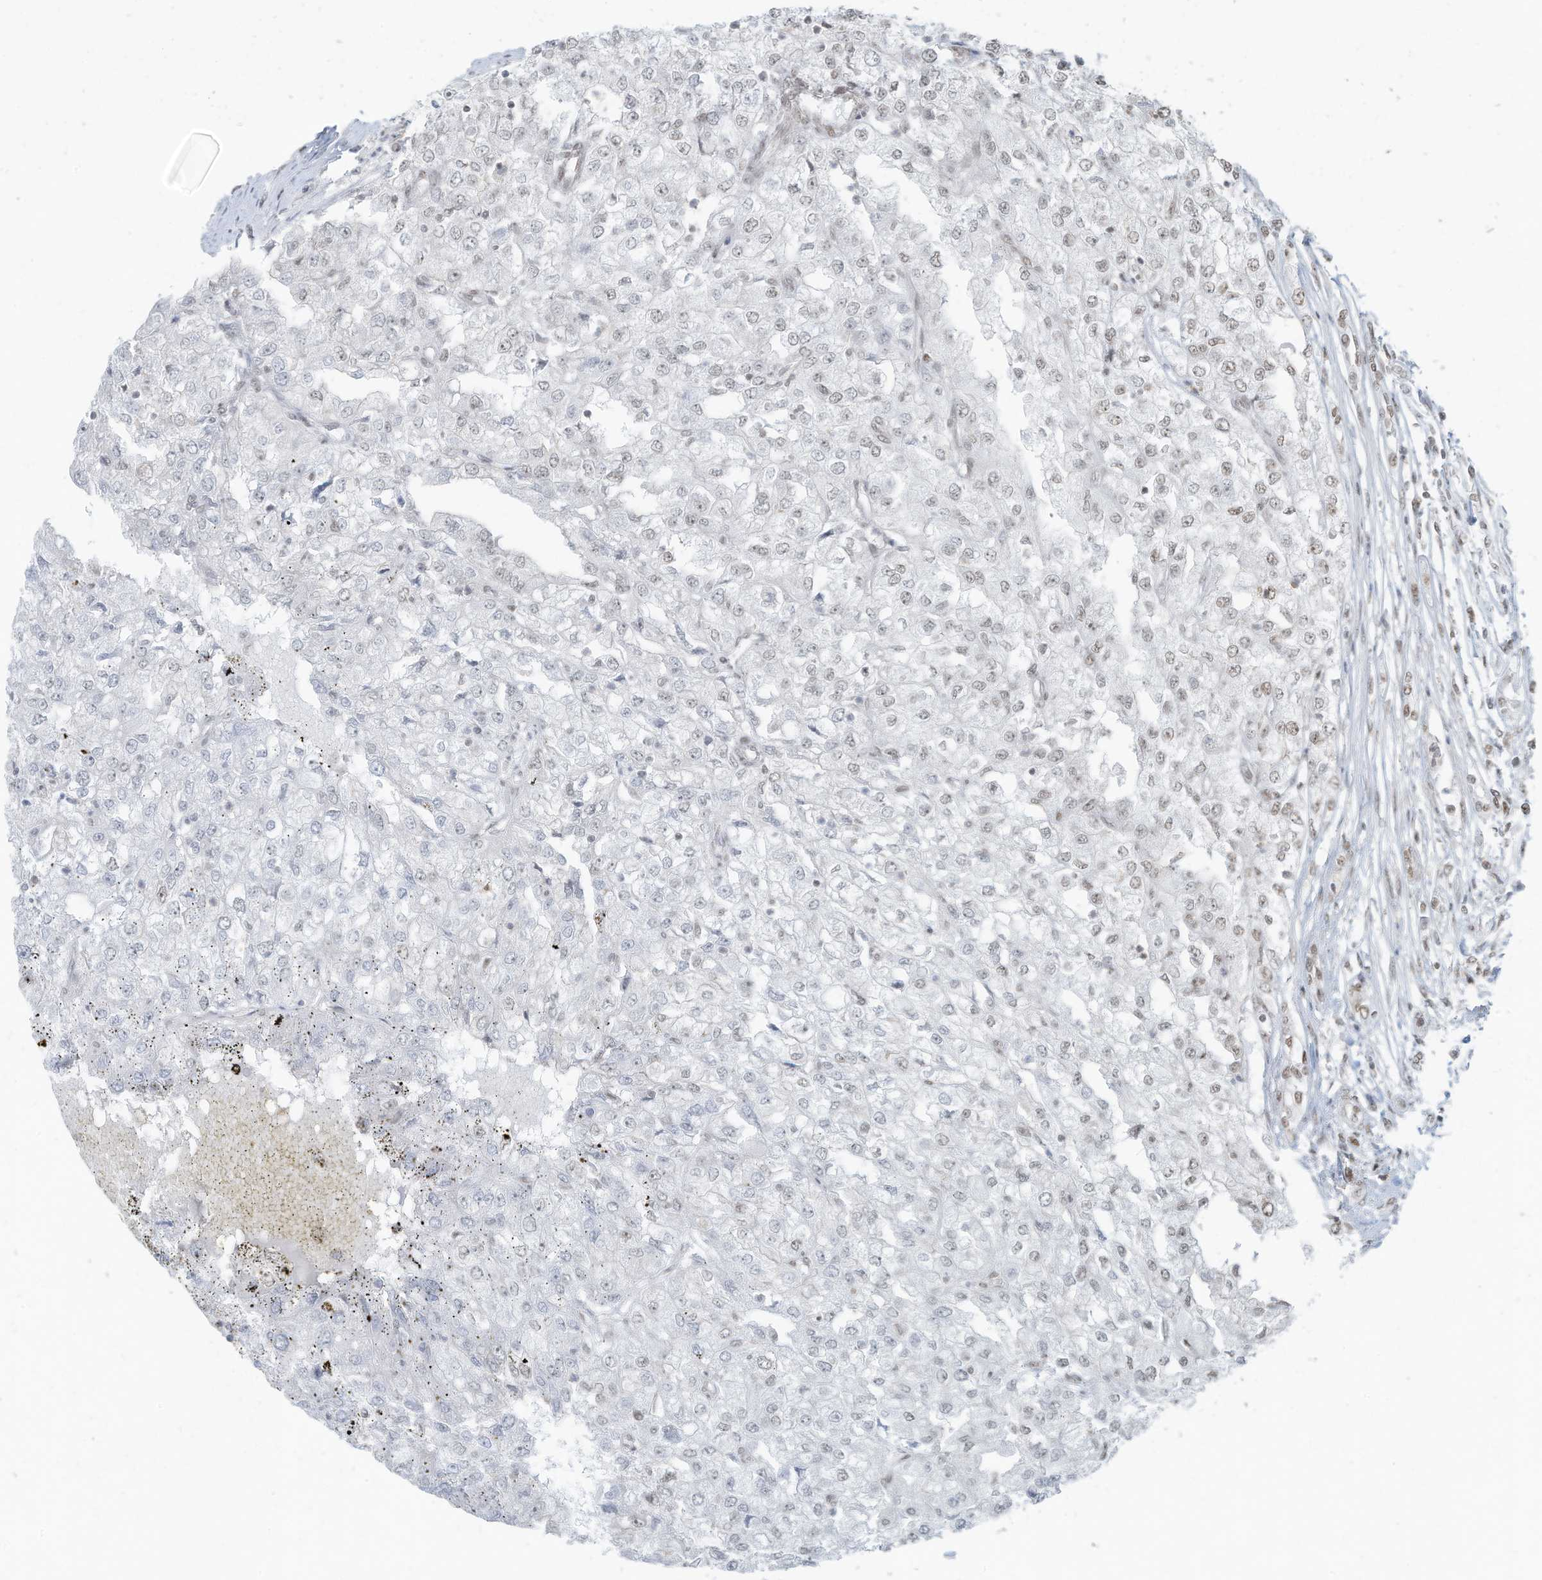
{"staining": {"intensity": "weak", "quantity": "<25%", "location": "nuclear"}, "tissue": "renal cancer", "cell_type": "Tumor cells", "image_type": "cancer", "snomed": [{"axis": "morphology", "description": "Adenocarcinoma, NOS"}, {"axis": "topography", "description": "Kidney"}], "caption": "IHC image of neoplastic tissue: human adenocarcinoma (renal) stained with DAB (3,3'-diaminobenzidine) shows no significant protein staining in tumor cells.", "gene": "DBR1", "patient": {"sex": "female", "age": 54}}